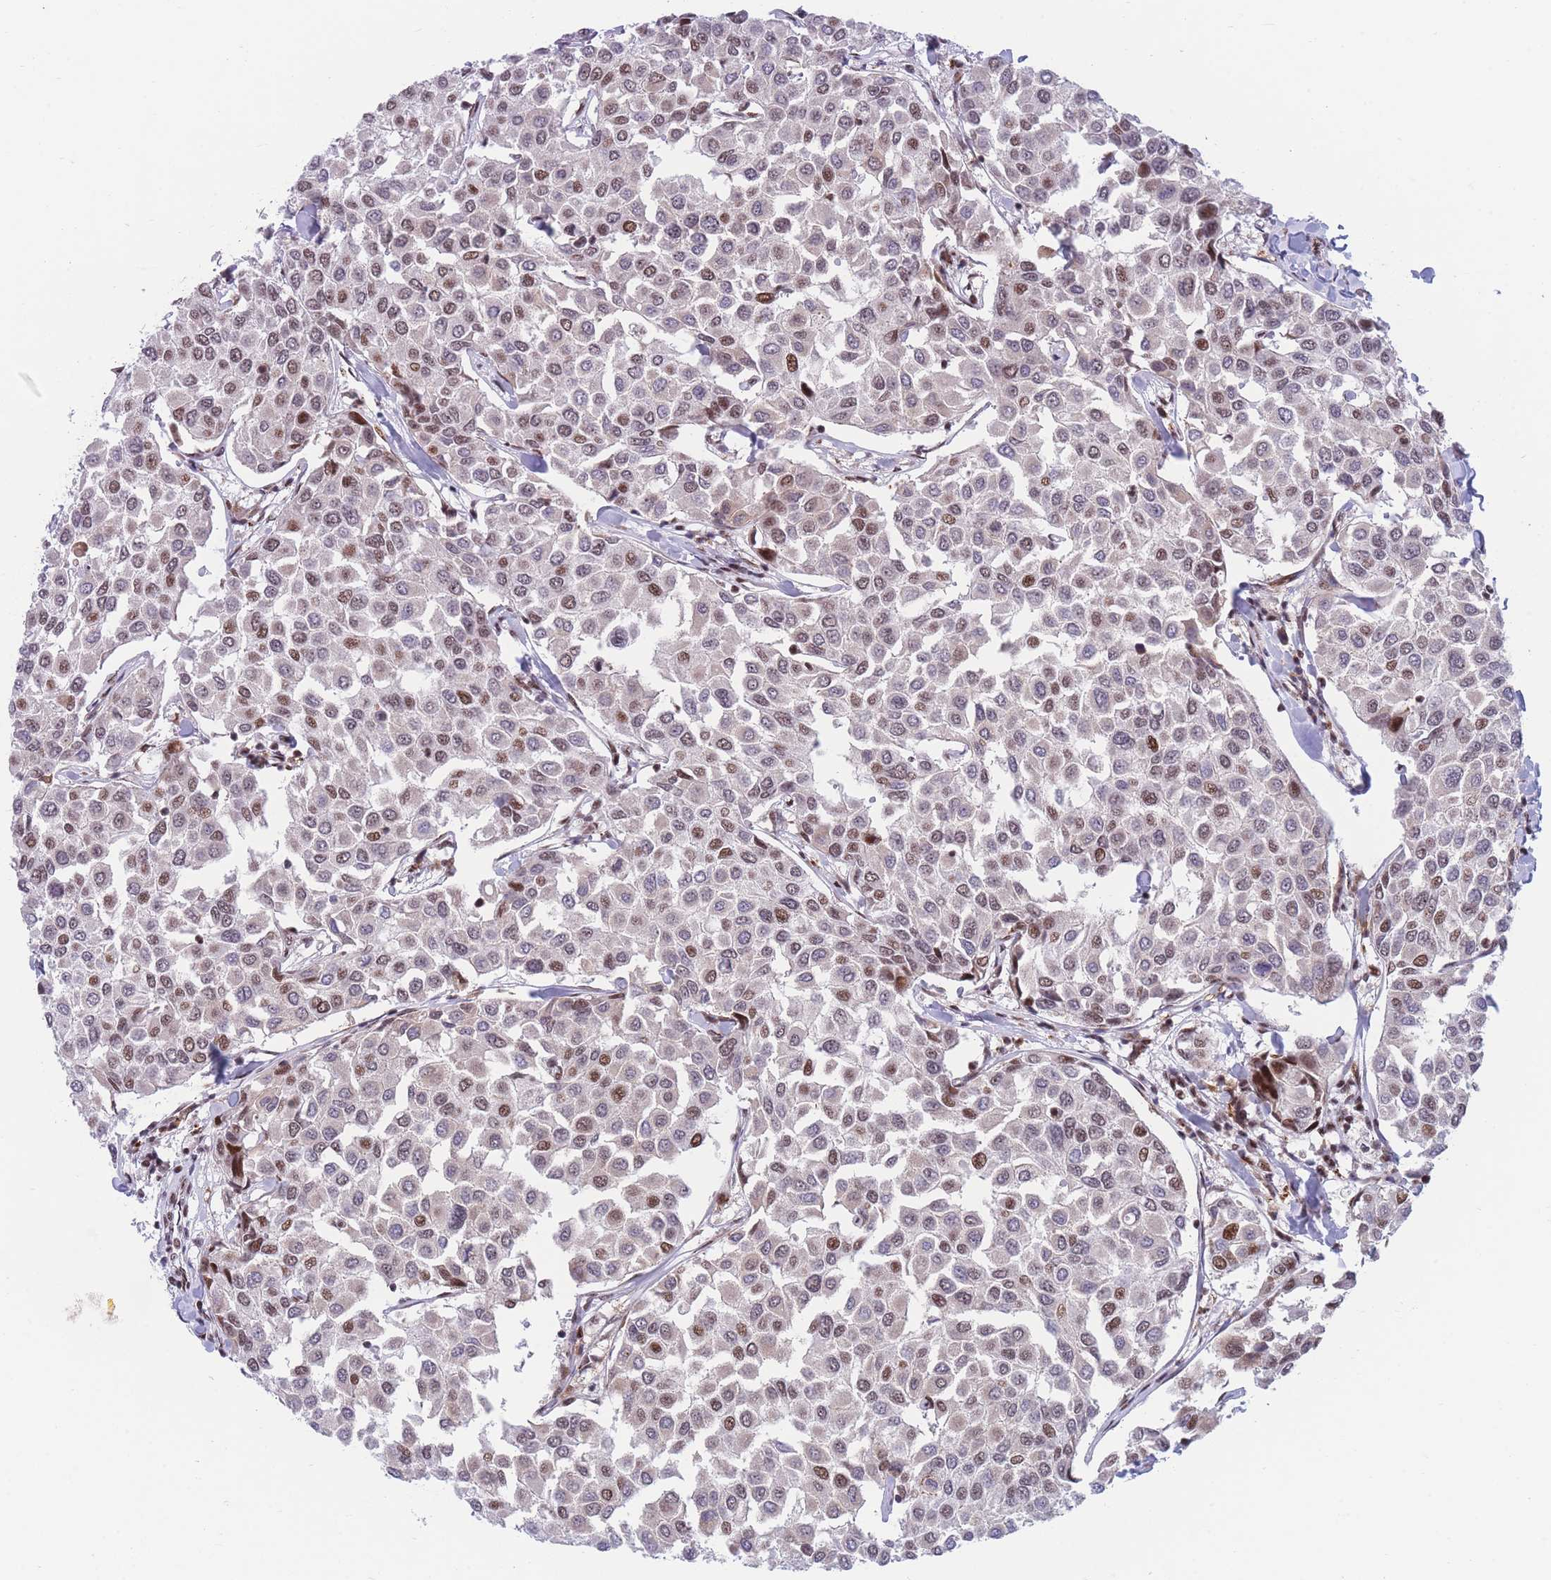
{"staining": {"intensity": "strong", "quantity": "<25%", "location": "nuclear"}, "tissue": "breast cancer", "cell_type": "Tumor cells", "image_type": "cancer", "snomed": [{"axis": "morphology", "description": "Duct carcinoma"}, {"axis": "topography", "description": "Breast"}], "caption": "Protein staining shows strong nuclear positivity in about <25% of tumor cells in breast infiltrating ductal carcinoma.", "gene": "DNAJC3", "patient": {"sex": "female", "age": 55}}